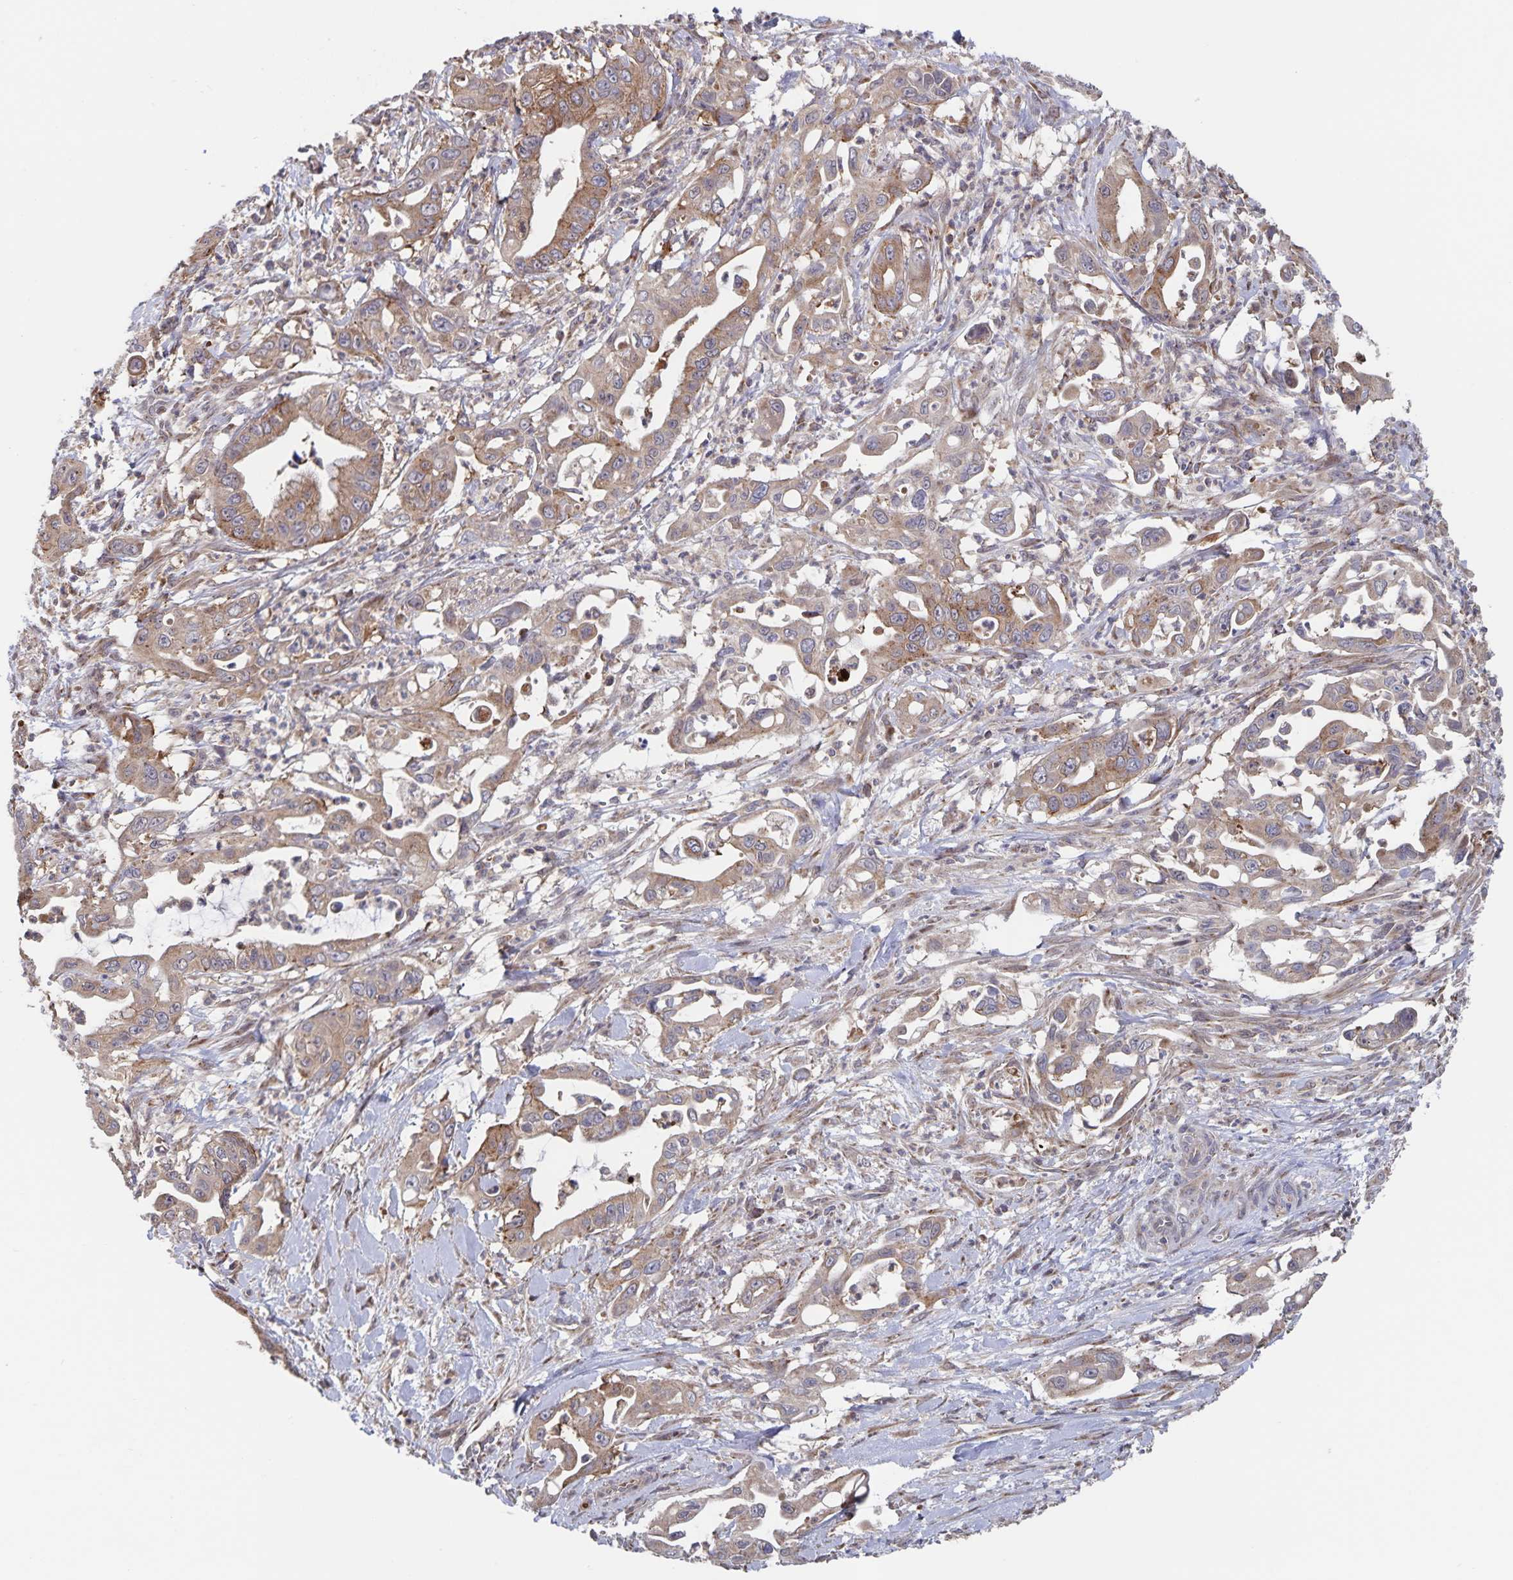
{"staining": {"intensity": "weak", "quantity": ">75%", "location": "cytoplasmic/membranous"}, "tissue": "pancreatic cancer", "cell_type": "Tumor cells", "image_type": "cancer", "snomed": [{"axis": "morphology", "description": "Adenocarcinoma, NOS"}, {"axis": "topography", "description": "Pancreas"}], "caption": "High-power microscopy captured an immunohistochemistry photomicrograph of pancreatic cancer (adenocarcinoma), revealing weak cytoplasmic/membranous staining in about >75% of tumor cells. (brown staining indicates protein expression, while blue staining denotes nuclei).", "gene": "ACACA", "patient": {"sex": "male", "age": 61}}